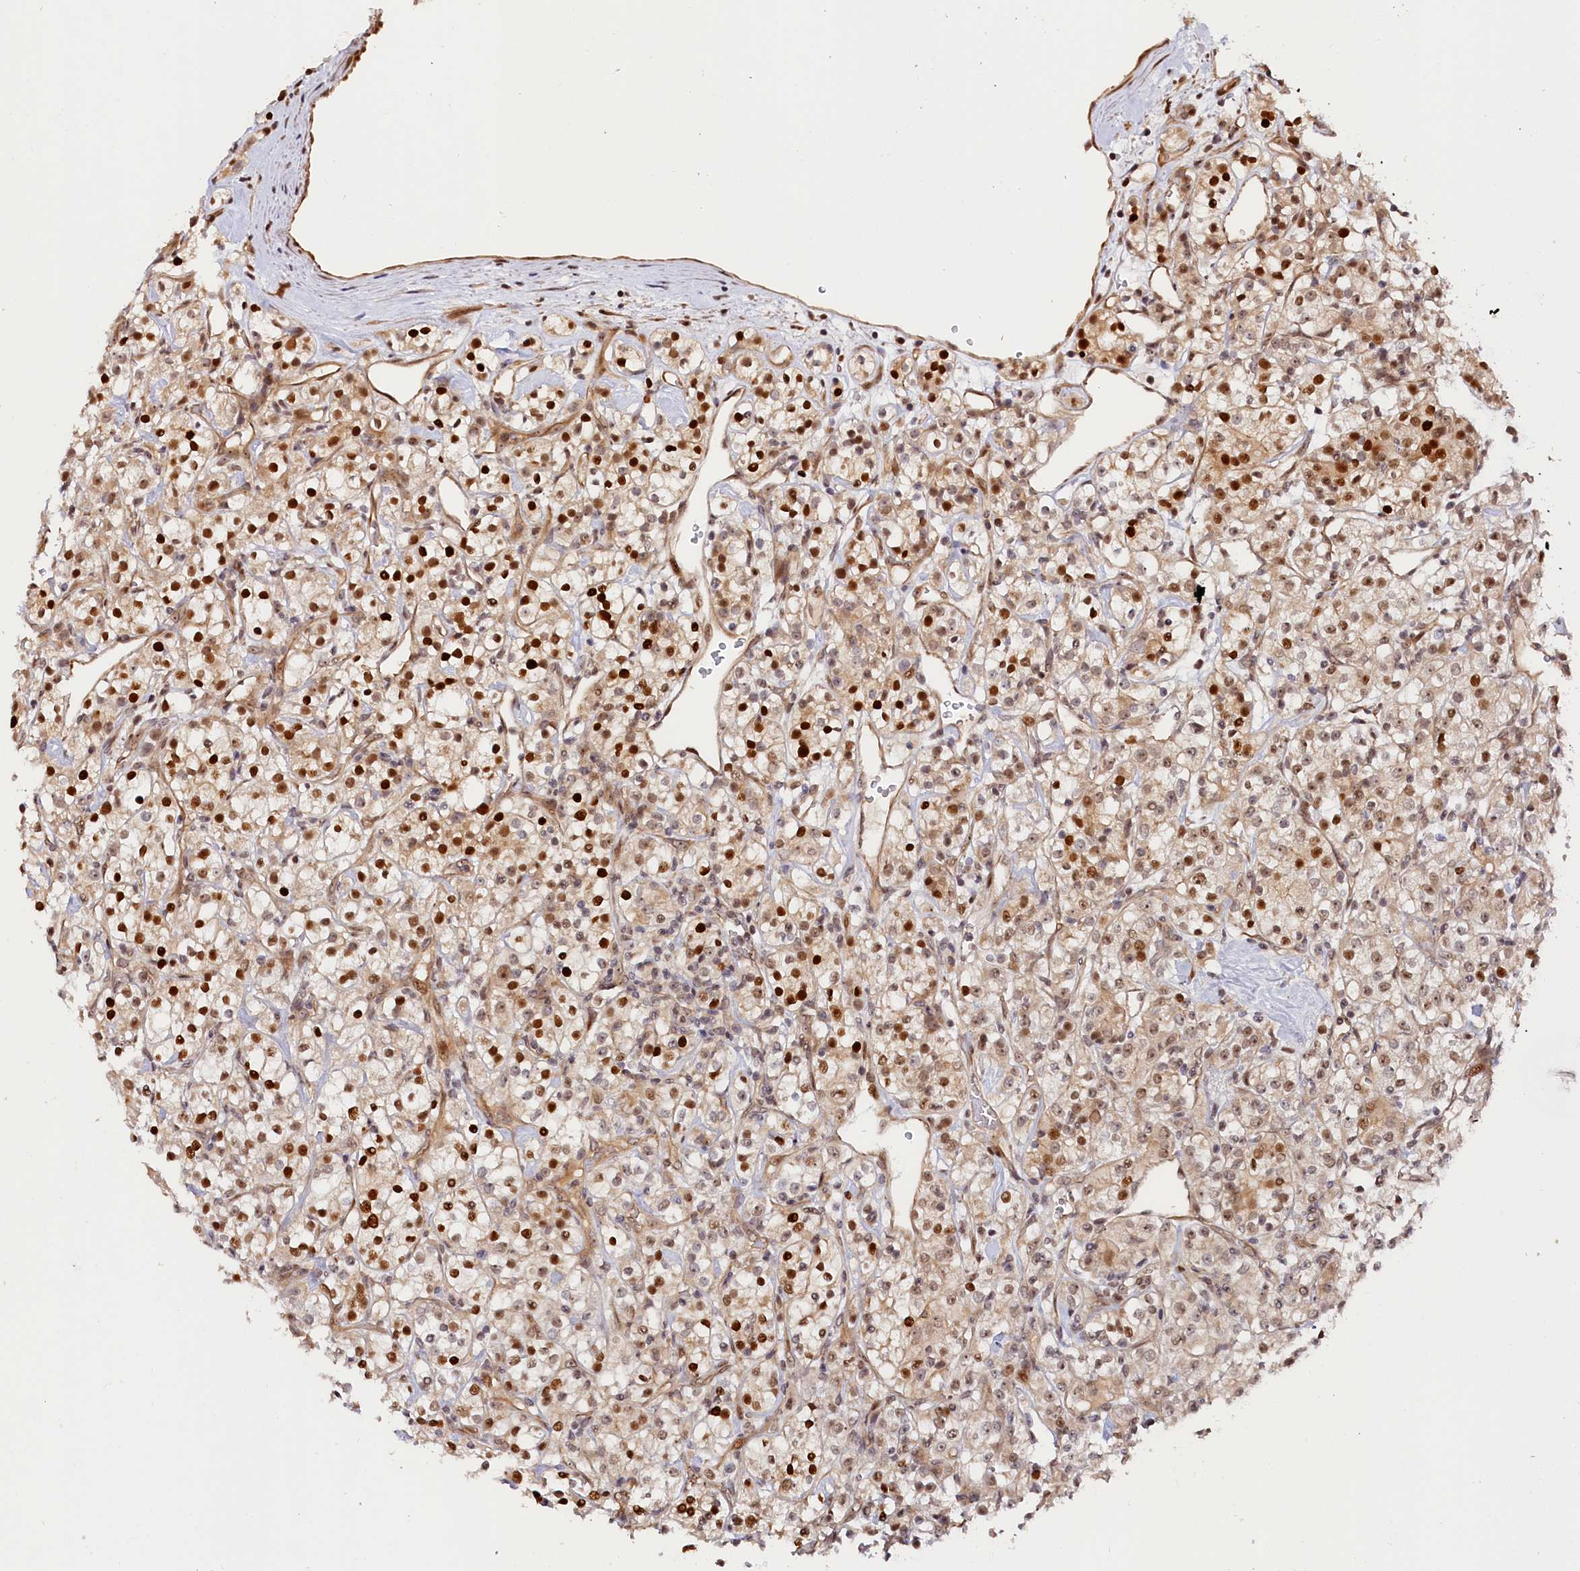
{"staining": {"intensity": "strong", "quantity": "25%-75%", "location": "cytoplasmic/membranous,nuclear"}, "tissue": "renal cancer", "cell_type": "Tumor cells", "image_type": "cancer", "snomed": [{"axis": "morphology", "description": "Adenocarcinoma, NOS"}, {"axis": "topography", "description": "Kidney"}], "caption": "This is an image of immunohistochemistry staining of renal cancer, which shows strong positivity in the cytoplasmic/membranous and nuclear of tumor cells.", "gene": "ANKRD24", "patient": {"sex": "male", "age": 77}}